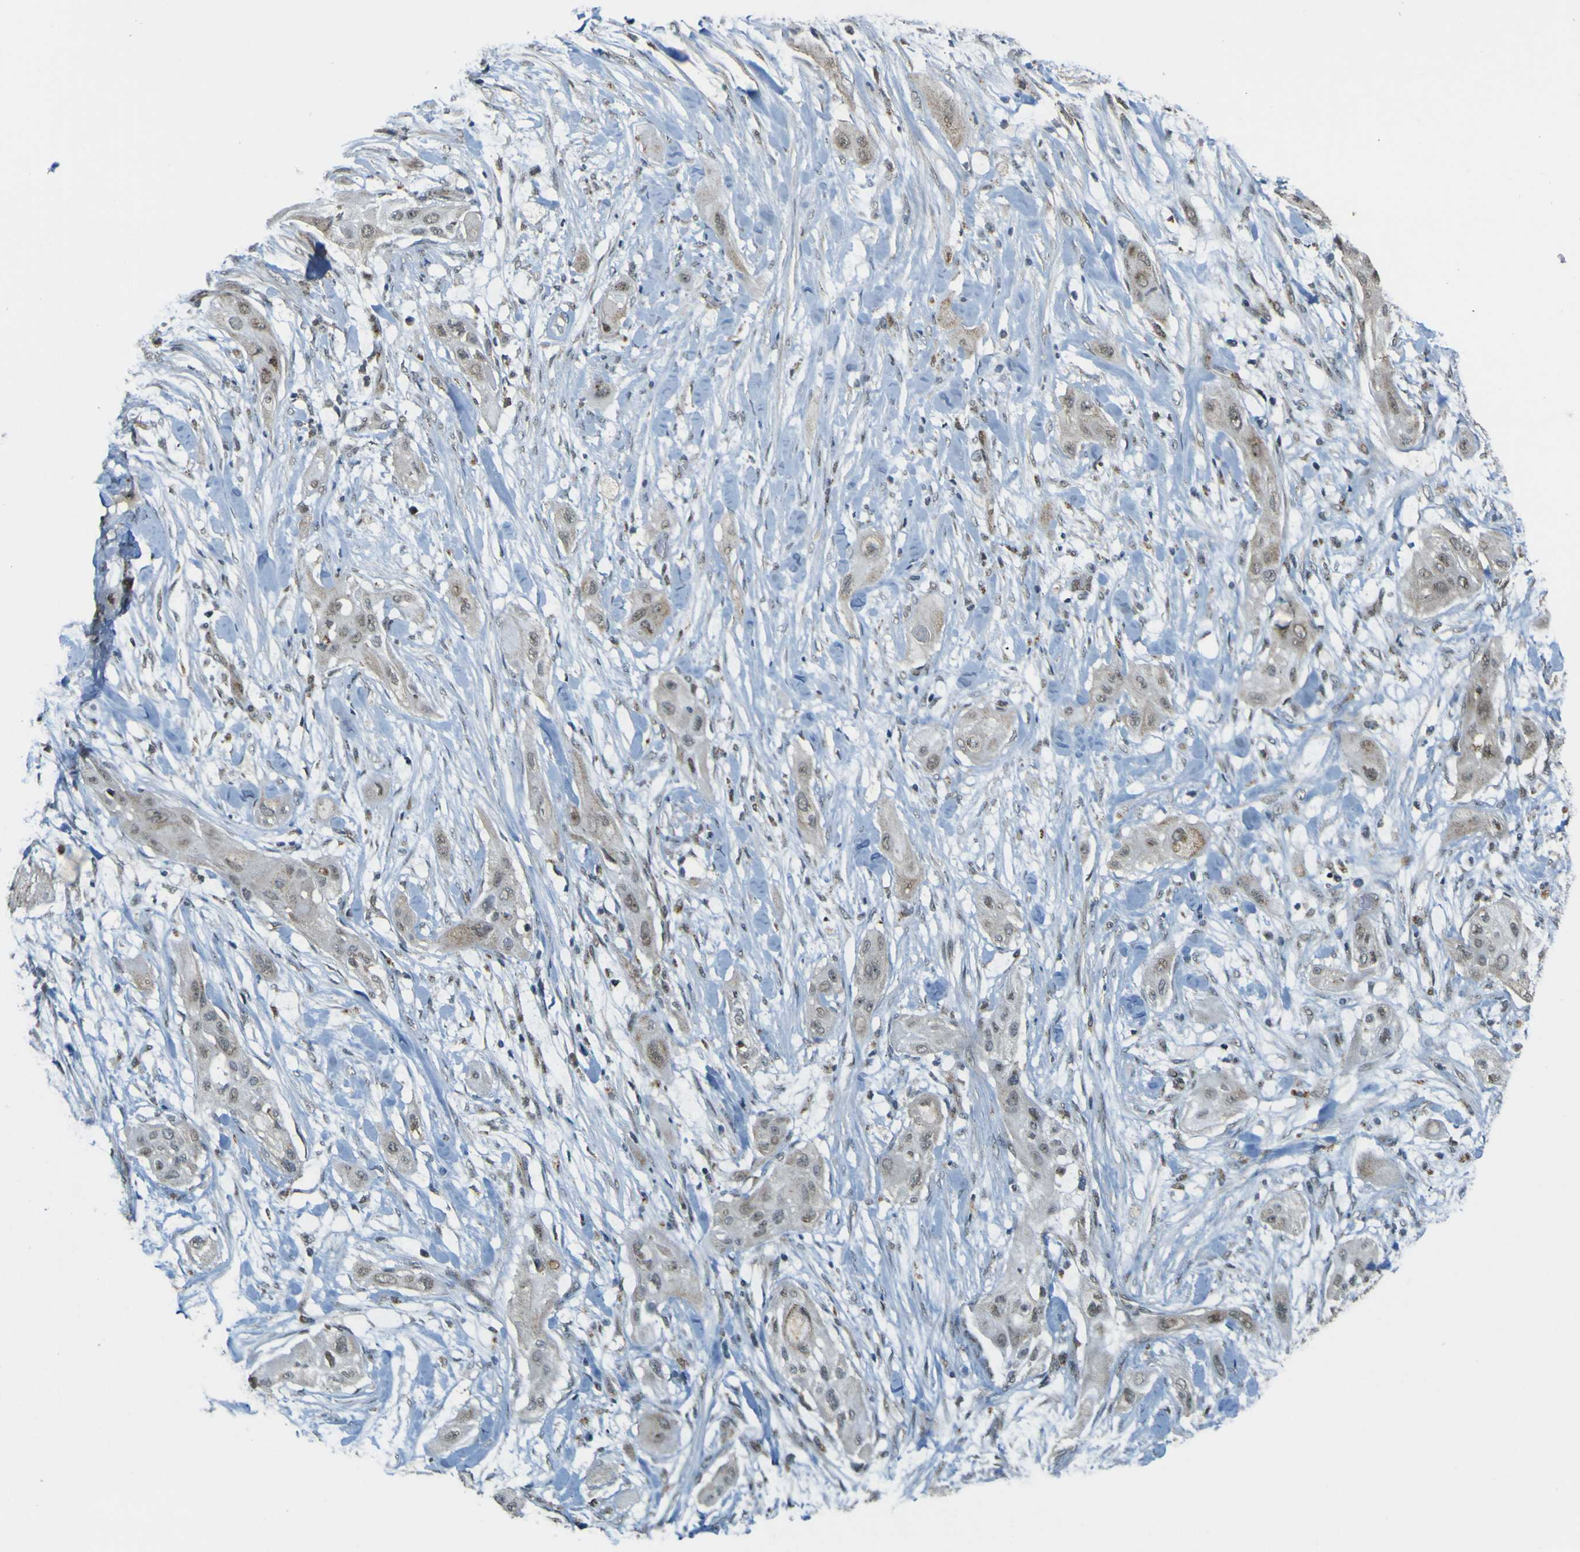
{"staining": {"intensity": "weak", "quantity": ">75%", "location": "cytoplasmic/membranous"}, "tissue": "lung cancer", "cell_type": "Tumor cells", "image_type": "cancer", "snomed": [{"axis": "morphology", "description": "Squamous cell carcinoma, NOS"}, {"axis": "topography", "description": "Lung"}], "caption": "Immunohistochemistry (DAB (3,3'-diaminobenzidine)) staining of lung cancer (squamous cell carcinoma) demonstrates weak cytoplasmic/membranous protein expression in about >75% of tumor cells.", "gene": "ACBD5", "patient": {"sex": "female", "age": 47}}